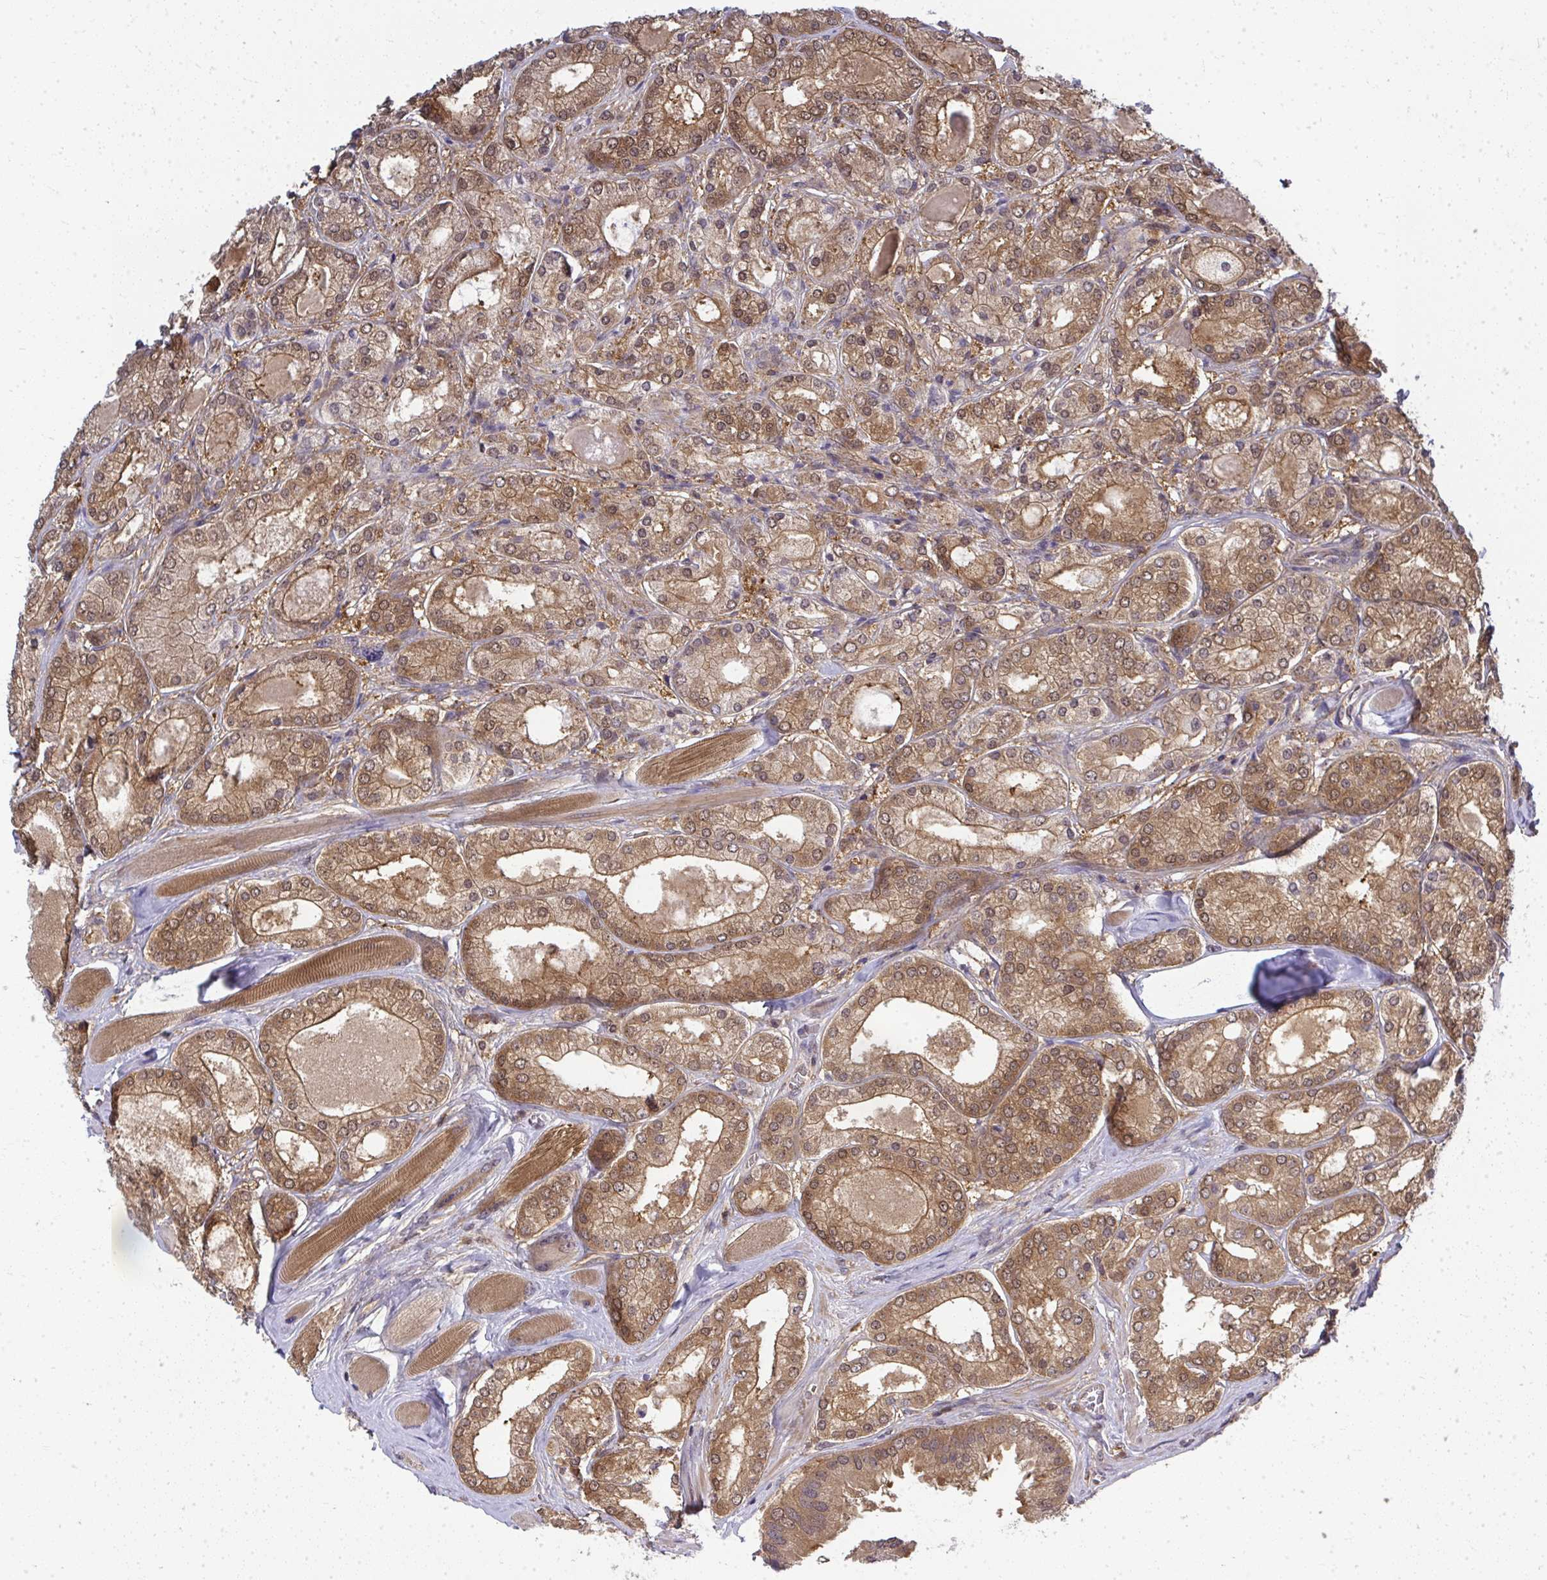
{"staining": {"intensity": "moderate", "quantity": ">75%", "location": "cytoplasmic/membranous,nuclear"}, "tissue": "prostate cancer", "cell_type": "Tumor cells", "image_type": "cancer", "snomed": [{"axis": "morphology", "description": "Adenocarcinoma, High grade"}, {"axis": "topography", "description": "Prostate"}], "caption": "A high-resolution photomicrograph shows IHC staining of high-grade adenocarcinoma (prostate), which shows moderate cytoplasmic/membranous and nuclear expression in about >75% of tumor cells. (Stains: DAB (3,3'-diaminobenzidine) in brown, nuclei in blue, Microscopy: brightfield microscopy at high magnification).", "gene": "HDHD2", "patient": {"sex": "male", "age": 67}}